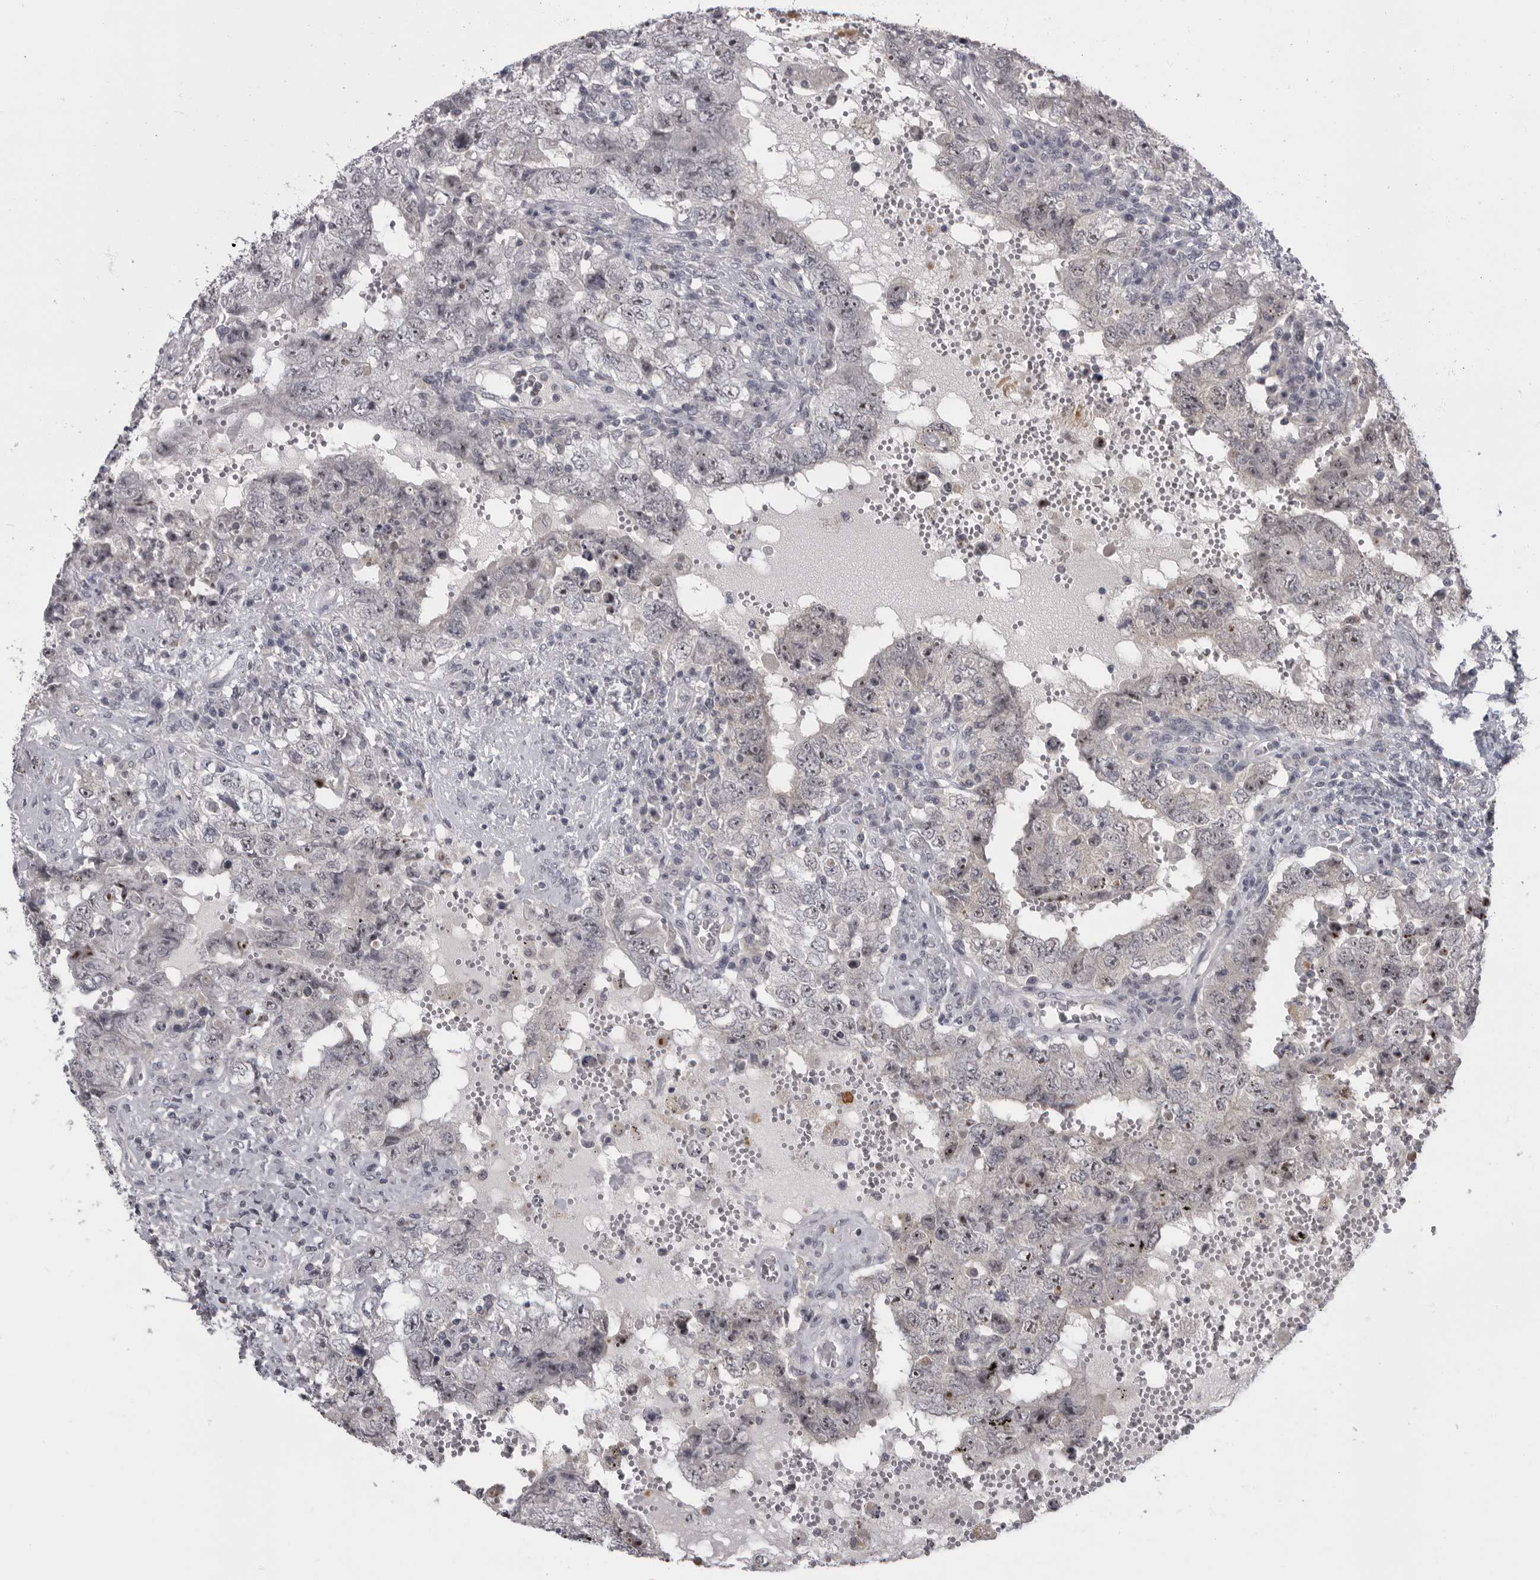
{"staining": {"intensity": "weak", "quantity": "<25%", "location": "nuclear"}, "tissue": "testis cancer", "cell_type": "Tumor cells", "image_type": "cancer", "snomed": [{"axis": "morphology", "description": "Carcinoma, Embryonal, NOS"}, {"axis": "topography", "description": "Testis"}], "caption": "Immunohistochemistry (IHC) photomicrograph of human testis cancer (embryonal carcinoma) stained for a protein (brown), which shows no staining in tumor cells.", "gene": "MRTO4", "patient": {"sex": "male", "age": 26}}